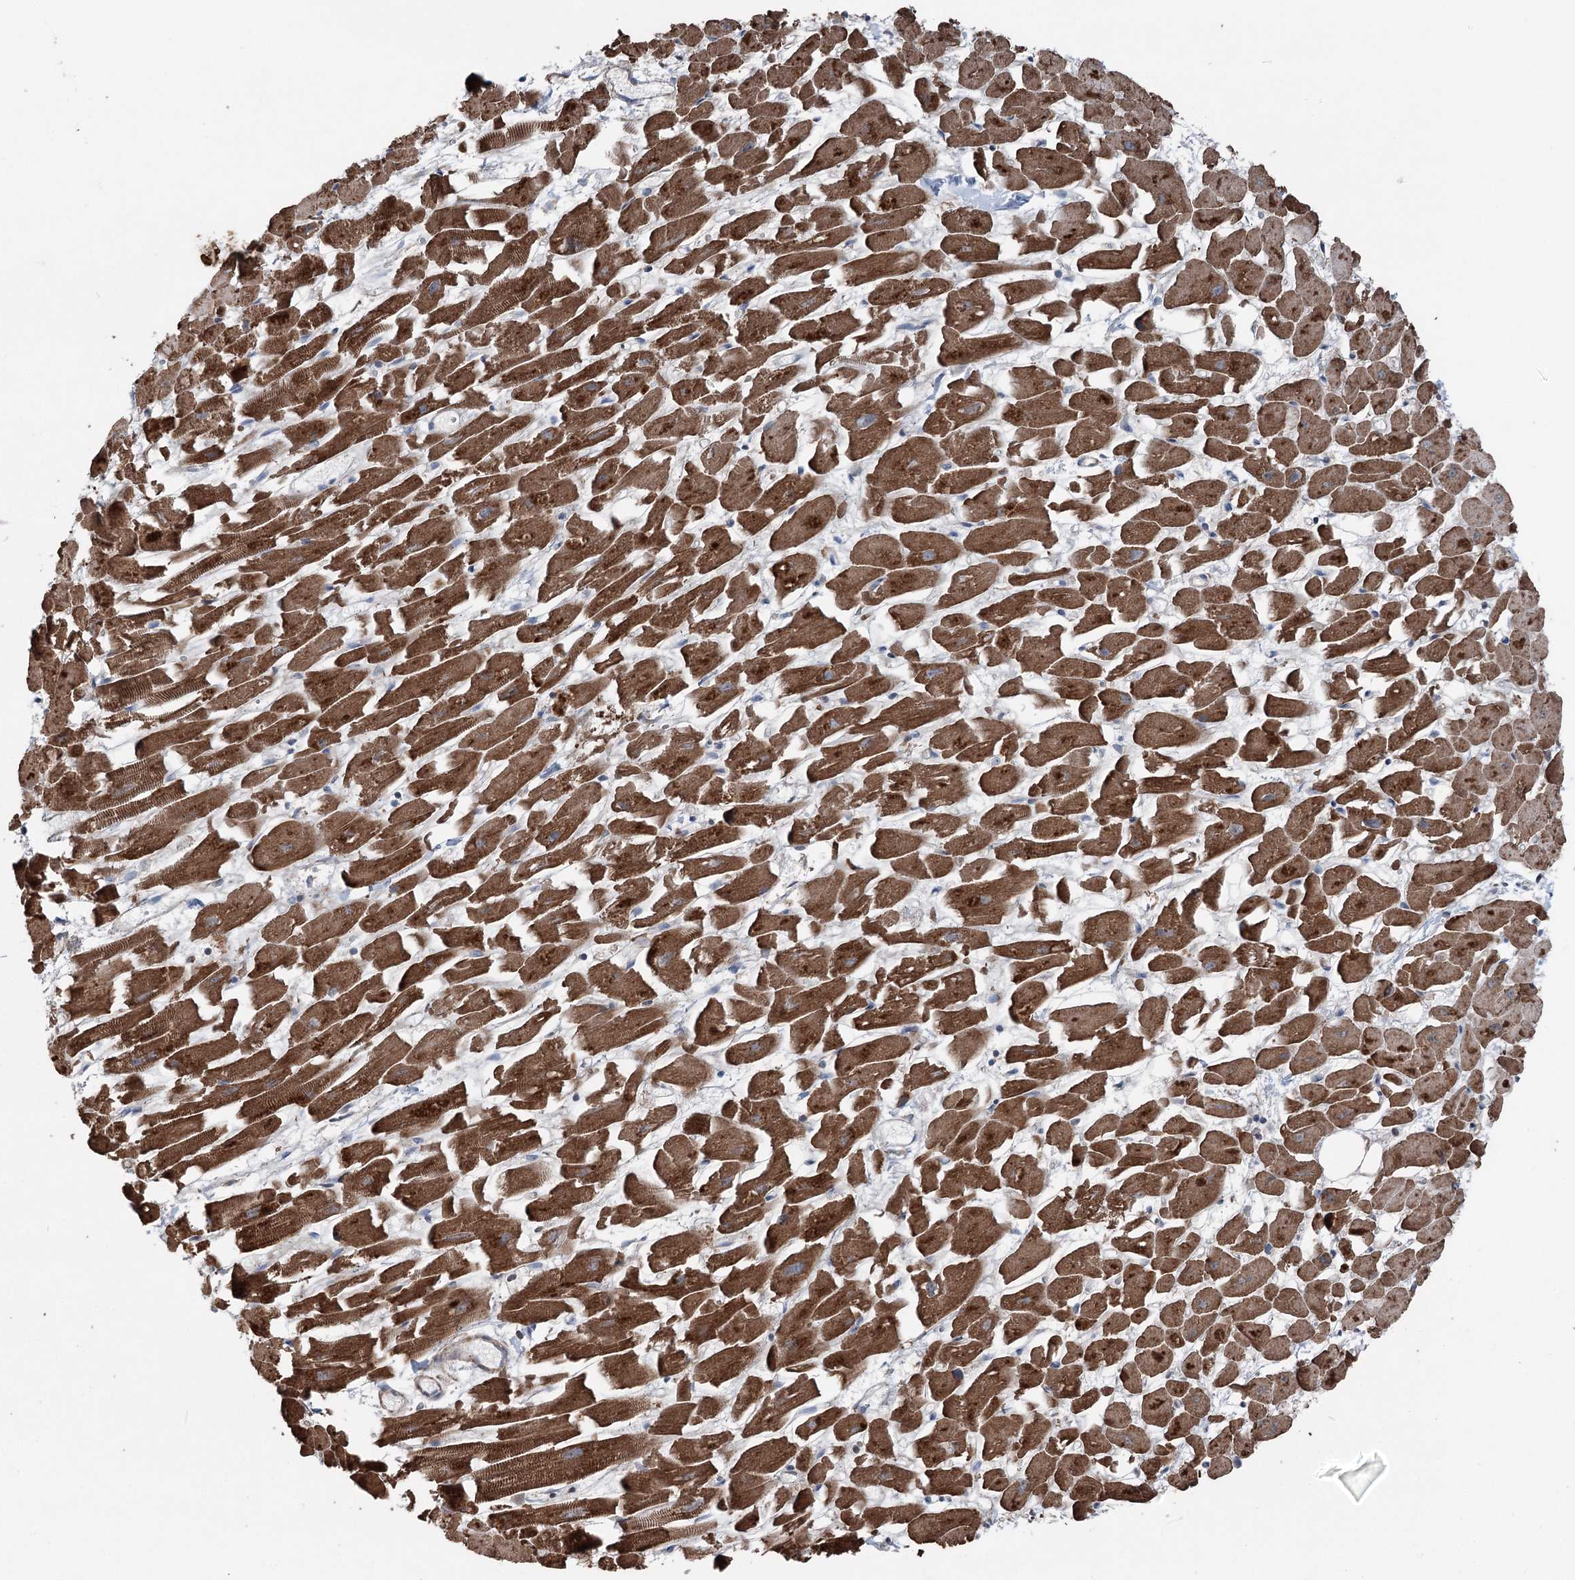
{"staining": {"intensity": "strong", "quantity": ">75%", "location": "cytoplasmic/membranous"}, "tissue": "heart muscle", "cell_type": "Cardiomyocytes", "image_type": "normal", "snomed": [{"axis": "morphology", "description": "Normal tissue, NOS"}, {"axis": "topography", "description": "Heart"}], "caption": "The photomicrograph exhibits immunohistochemical staining of benign heart muscle. There is strong cytoplasmic/membranous staining is seen in about >75% of cardiomyocytes.", "gene": "UCN3", "patient": {"sex": "female", "age": 64}}